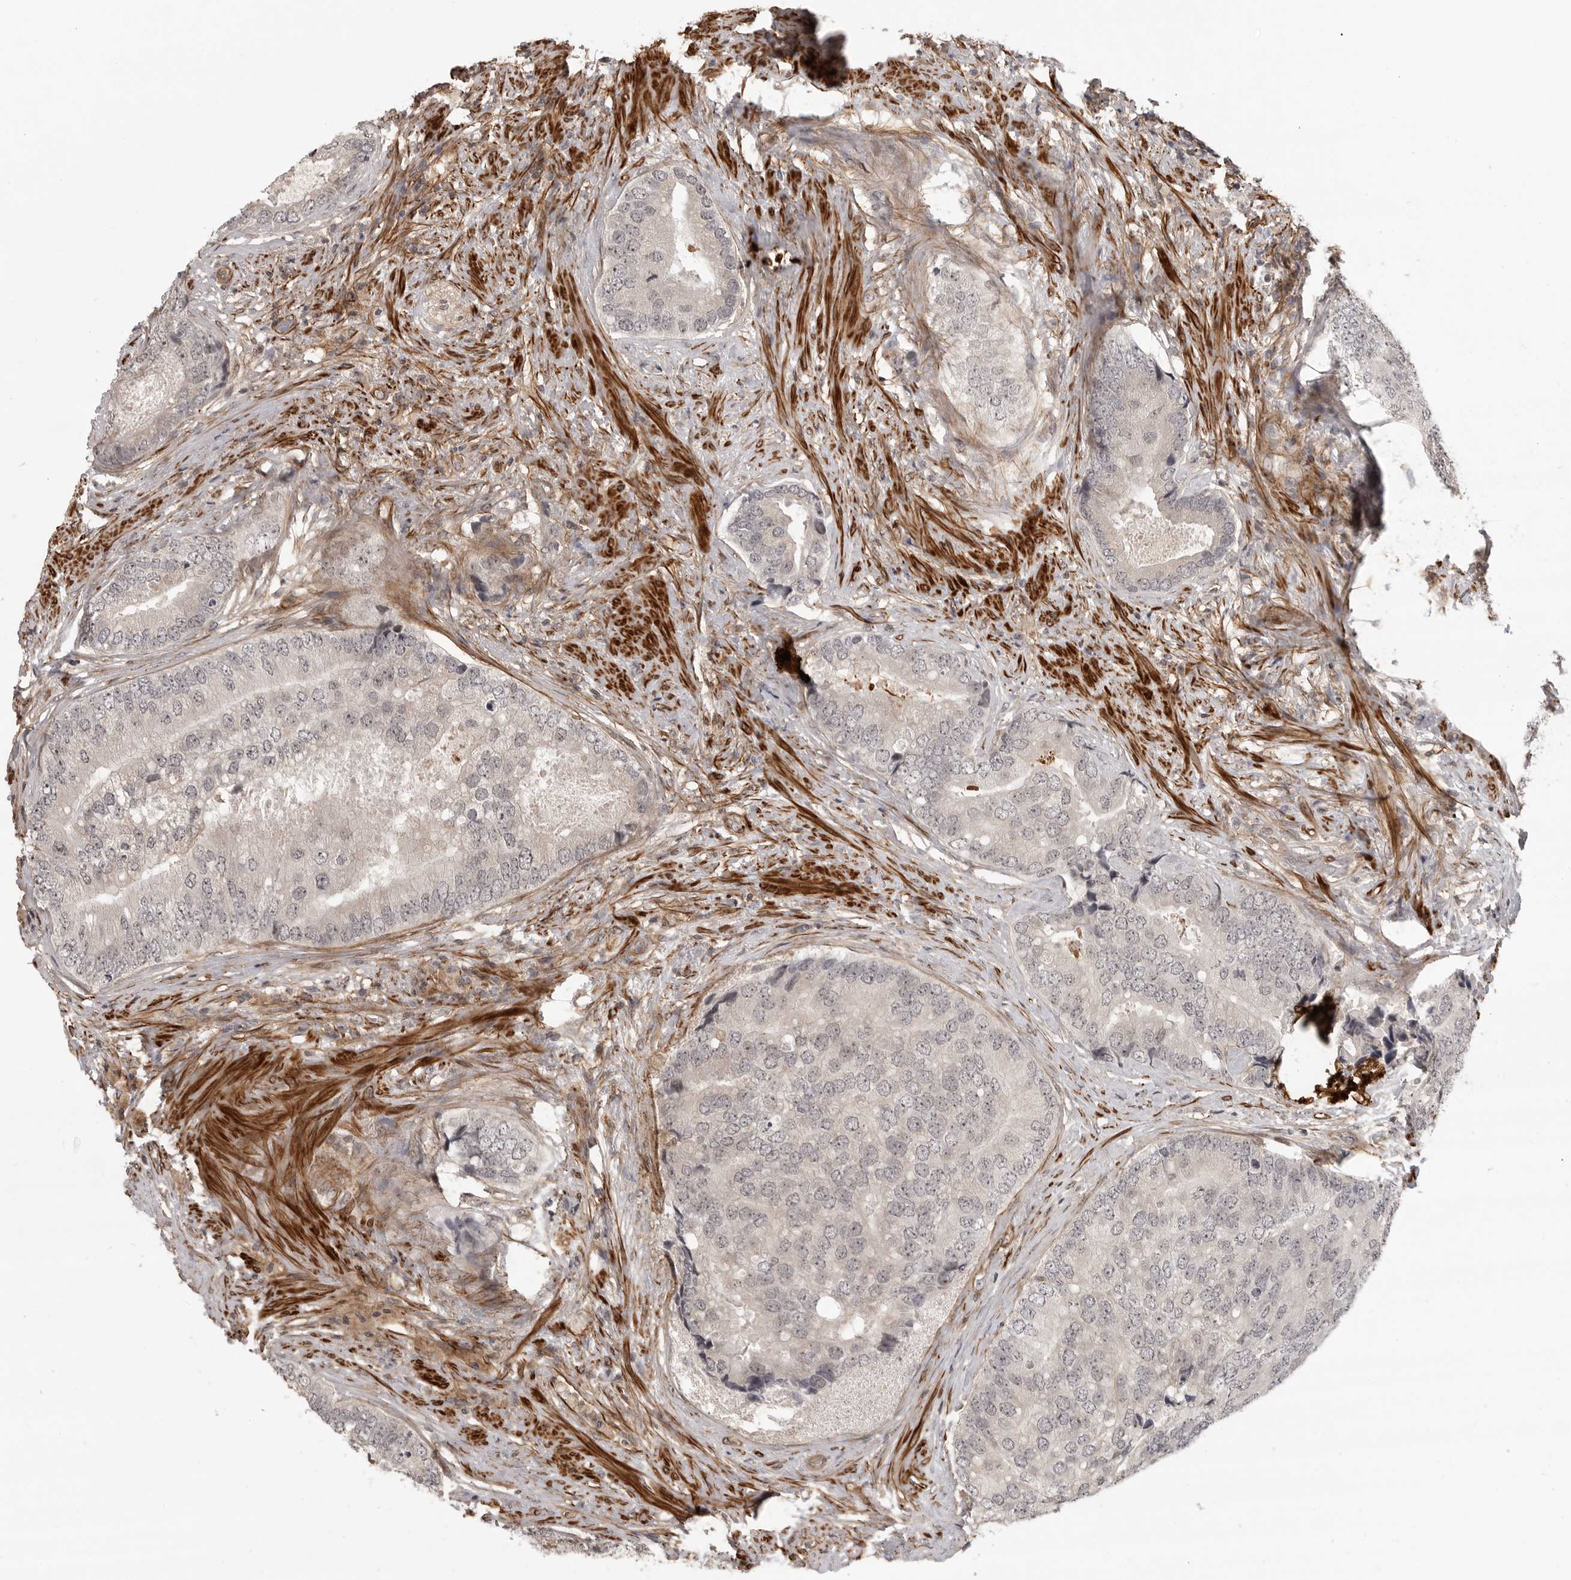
{"staining": {"intensity": "moderate", "quantity": "<25%", "location": "nuclear"}, "tissue": "prostate cancer", "cell_type": "Tumor cells", "image_type": "cancer", "snomed": [{"axis": "morphology", "description": "Adenocarcinoma, High grade"}, {"axis": "topography", "description": "Prostate"}], "caption": "Moderate nuclear protein positivity is appreciated in approximately <25% of tumor cells in prostate cancer (high-grade adenocarcinoma). (DAB = brown stain, brightfield microscopy at high magnification).", "gene": "TUT4", "patient": {"sex": "male", "age": 70}}